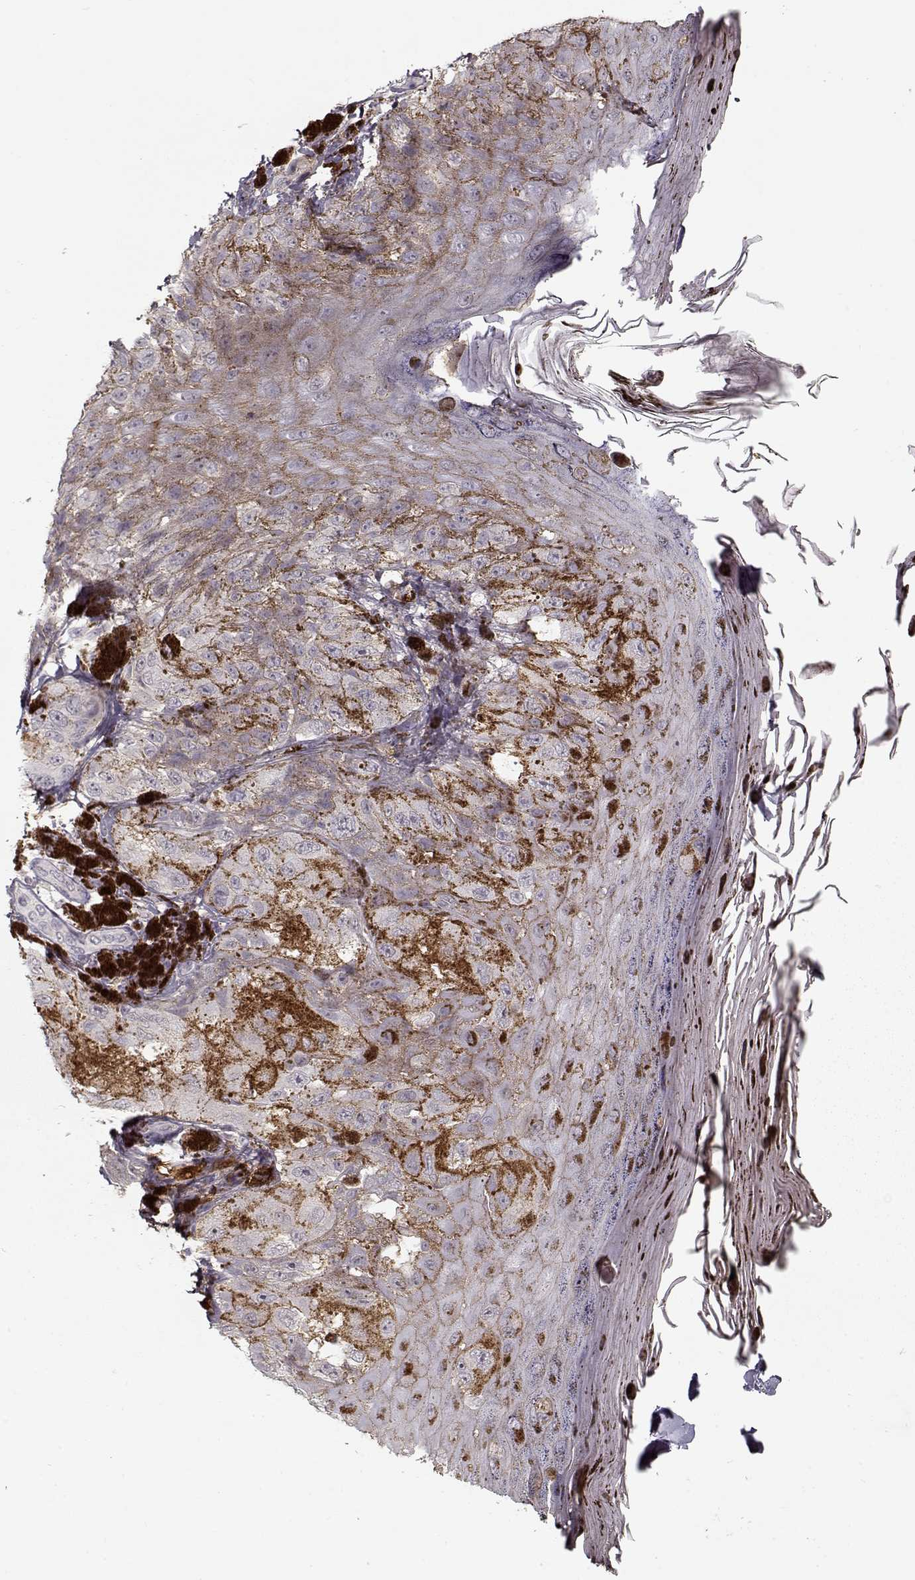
{"staining": {"intensity": "negative", "quantity": "none", "location": "none"}, "tissue": "melanoma", "cell_type": "Tumor cells", "image_type": "cancer", "snomed": [{"axis": "morphology", "description": "Malignant melanoma, NOS"}, {"axis": "topography", "description": "Skin"}], "caption": "Immunohistochemistry of malignant melanoma reveals no staining in tumor cells. (Stains: DAB (3,3'-diaminobenzidine) IHC with hematoxylin counter stain, Microscopy: brightfield microscopy at high magnification).", "gene": "AFM", "patient": {"sex": "male", "age": 36}}